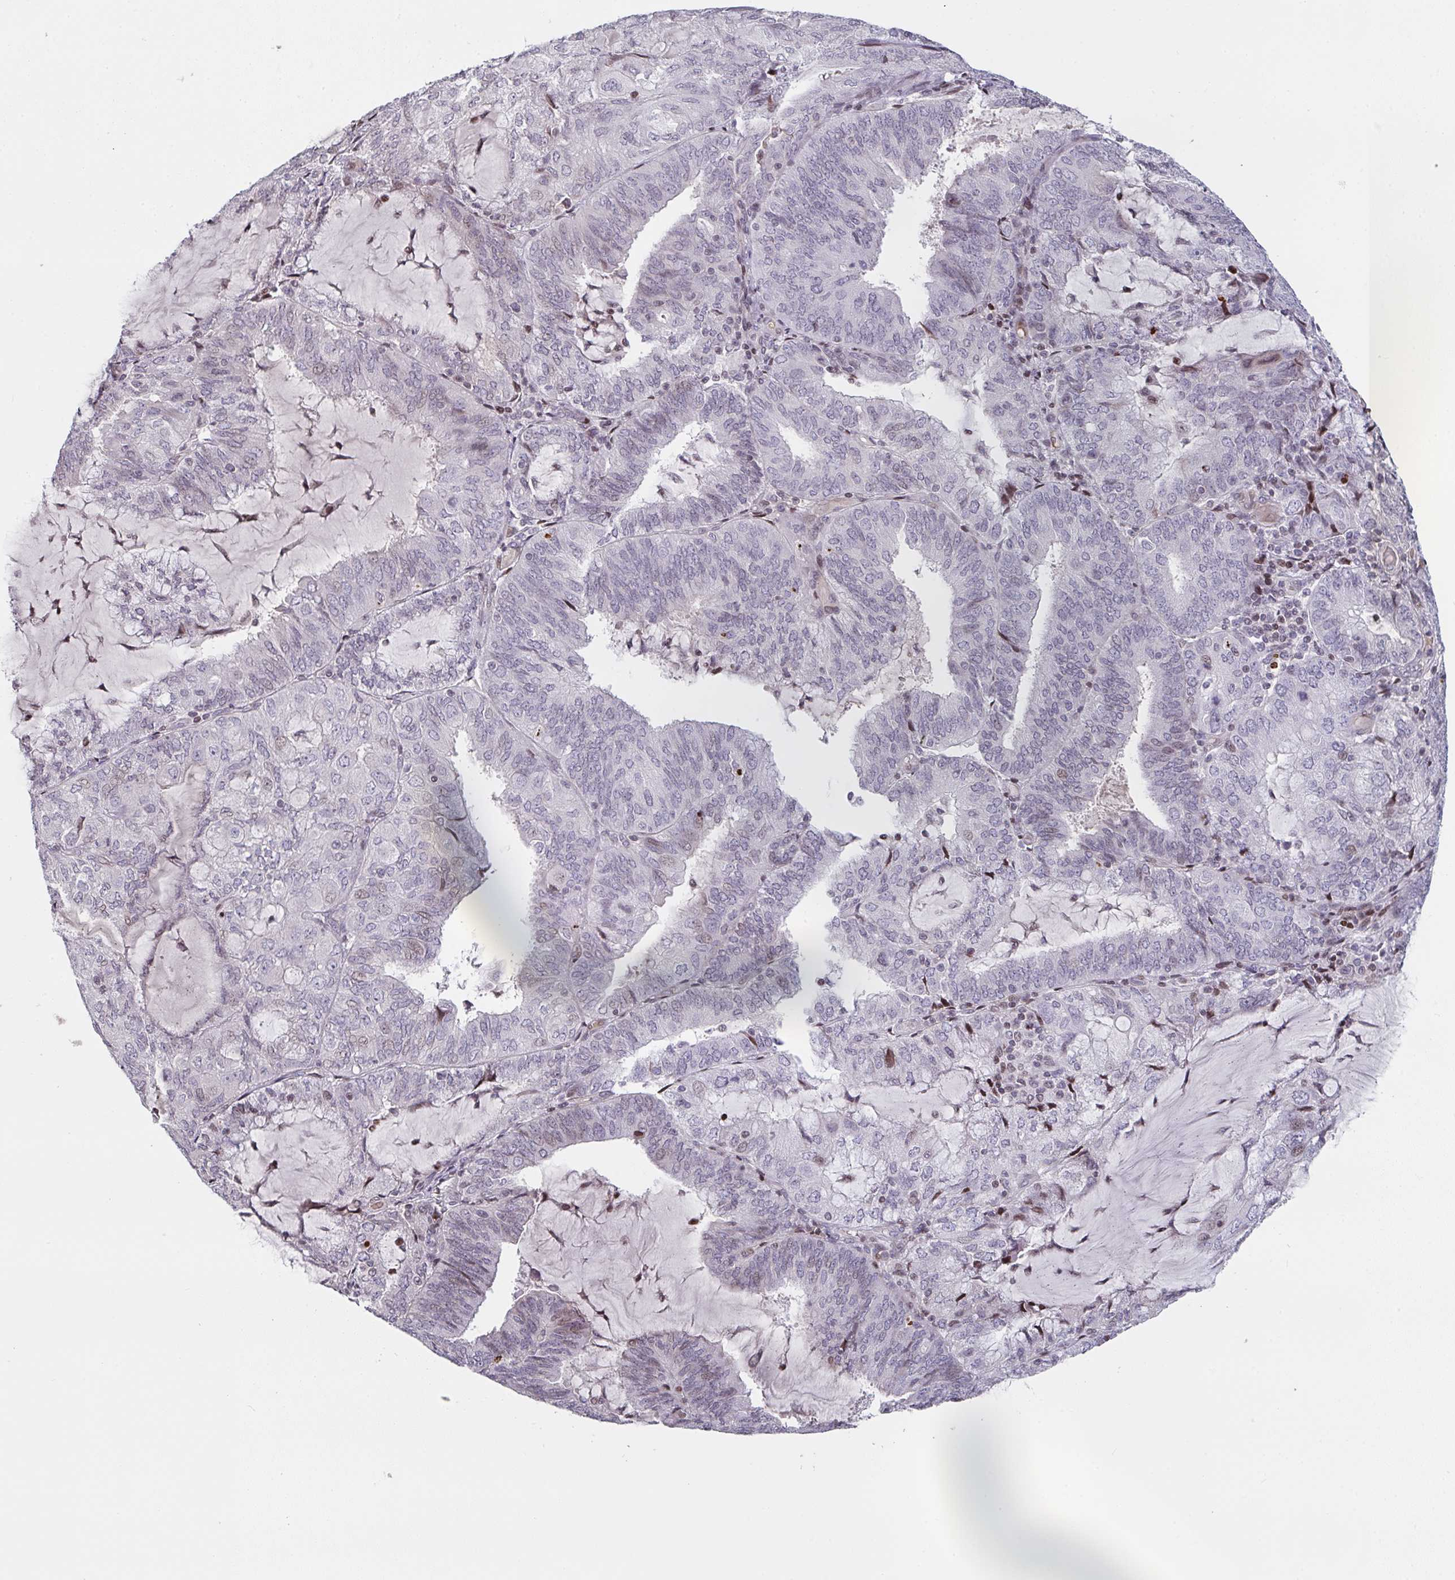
{"staining": {"intensity": "moderate", "quantity": "<25%", "location": "nuclear"}, "tissue": "endometrial cancer", "cell_type": "Tumor cells", "image_type": "cancer", "snomed": [{"axis": "morphology", "description": "Adenocarcinoma, NOS"}, {"axis": "topography", "description": "Endometrium"}], "caption": "Endometrial adenocarcinoma stained with a brown dye reveals moderate nuclear positive expression in approximately <25% of tumor cells.", "gene": "PCDHB8", "patient": {"sex": "female", "age": 81}}